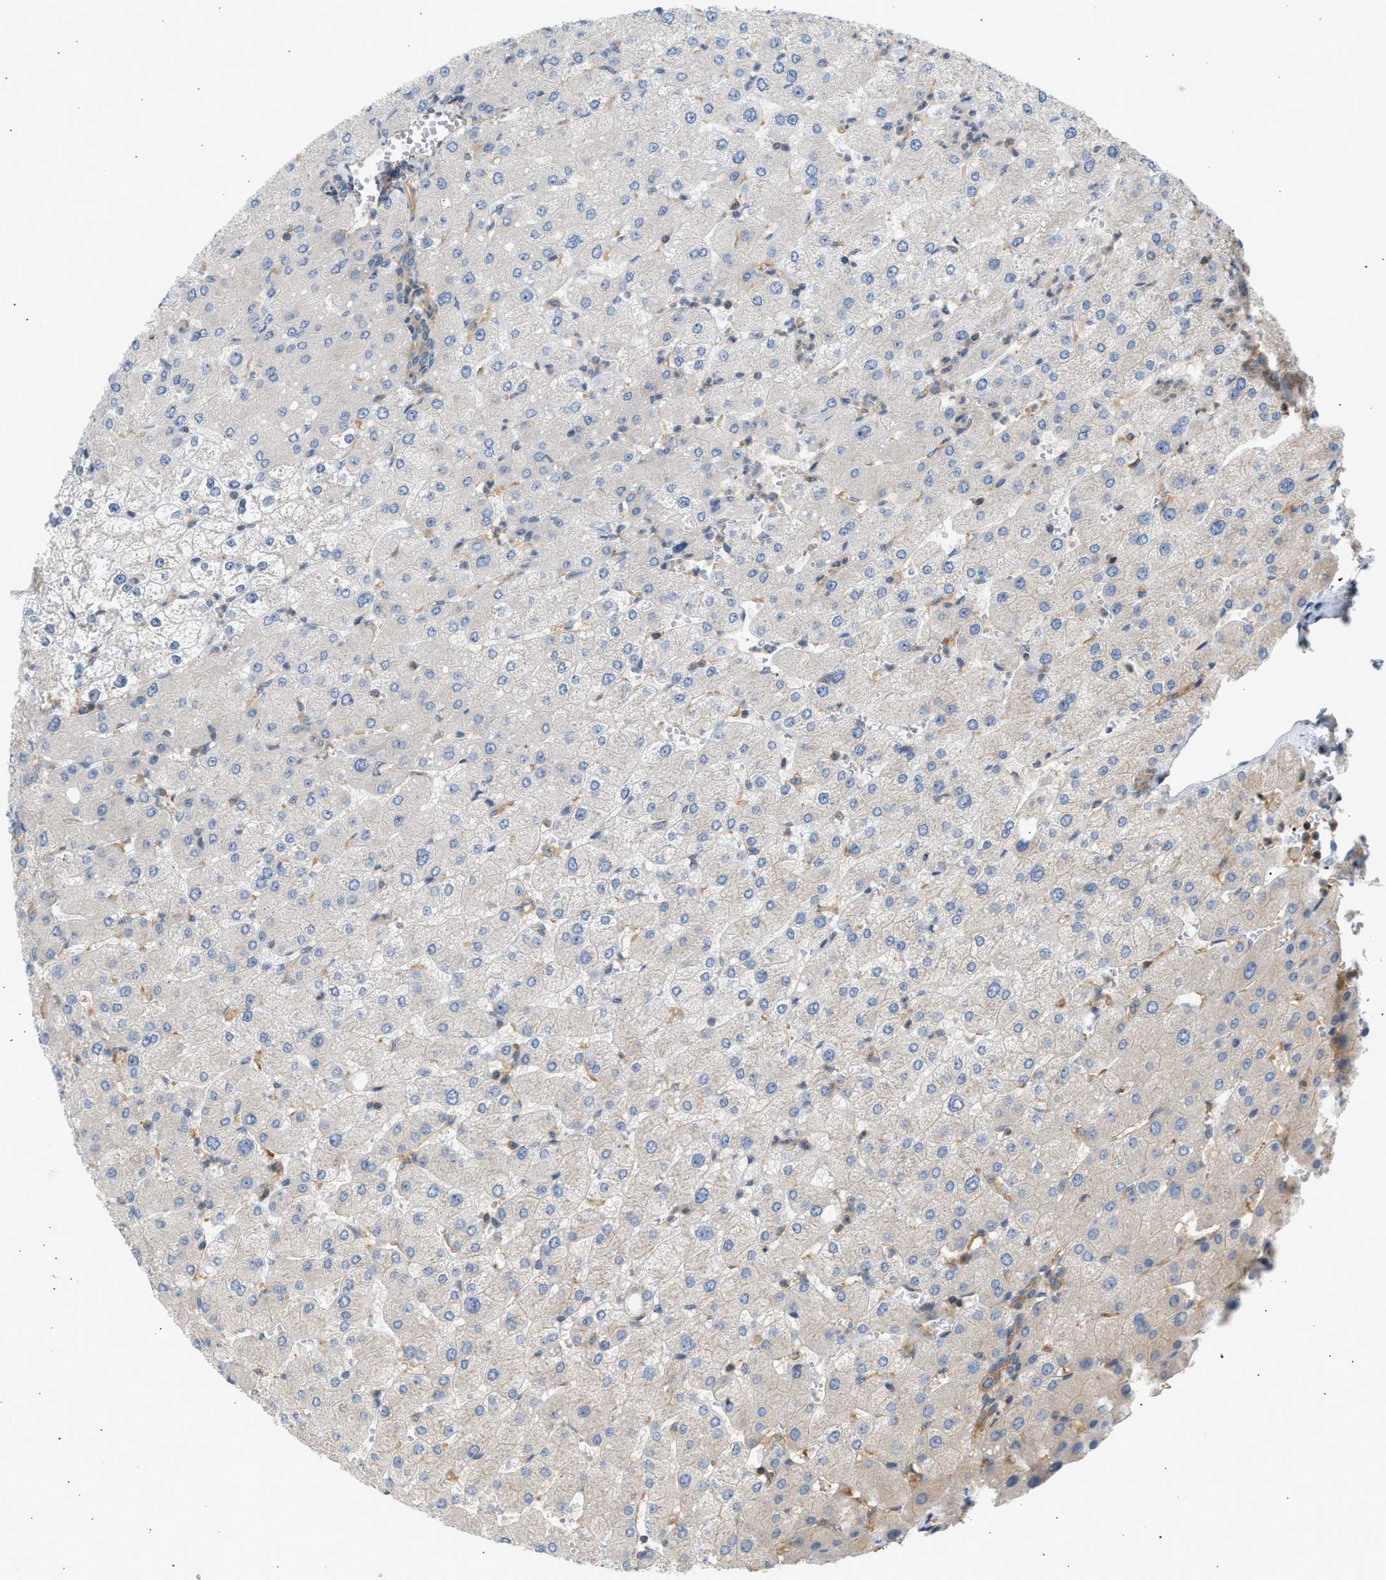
{"staining": {"intensity": "negative", "quantity": "none", "location": "none"}, "tissue": "liver", "cell_type": "Cholangiocytes", "image_type": "normal", "snomed": [{"axis": "morphology", "description": "Normal tissue, NOS"}, {"axis": "topography", "description": "Liver"}], "caption": "Immunohistochemical staining of normal human liver shows no significant expression in cholangiocytes.", "gene": "PAFAH1B1", "patient": {"sex": "male", "age": 55}}